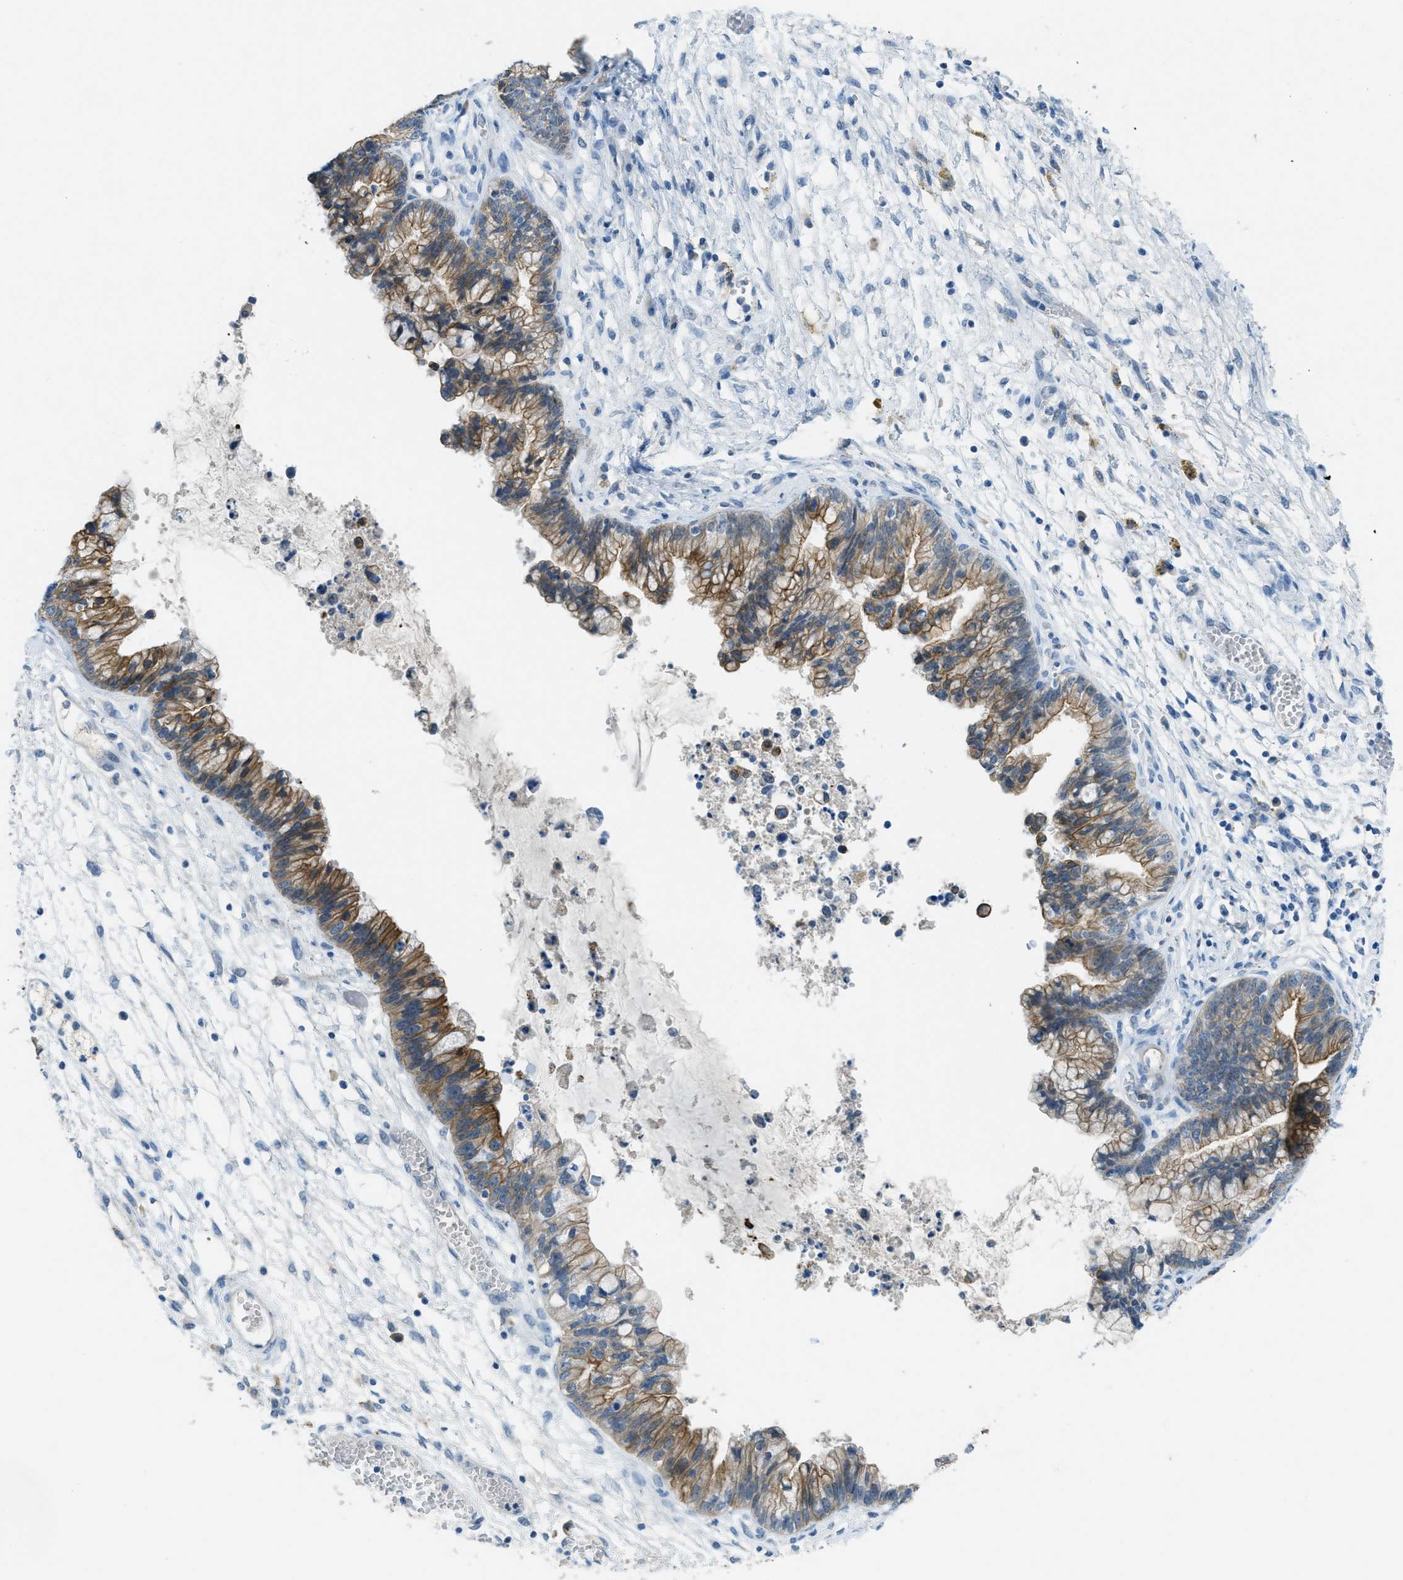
{"staining": {"intensity": "moderate", "quantity": "25%-75%", "location": "cytoplasmic/membranous"}, "tissue": "cervical cancer", "cell_type": "Tumor cells", "image_type": "cancer", "snomed": [{"axis": "morphology", "description": "Adenocarcinoma, NOS"}, {"axis": "topography", "description": "Cervix"}], "caption": "Moderate cytoplasmic/membranous protein expression is seen in about 25%-75% of tumor cells in cervical adenocarcinoma.", "gene": "KLHL8", "patient": {"sex": "female", "age": 44}}